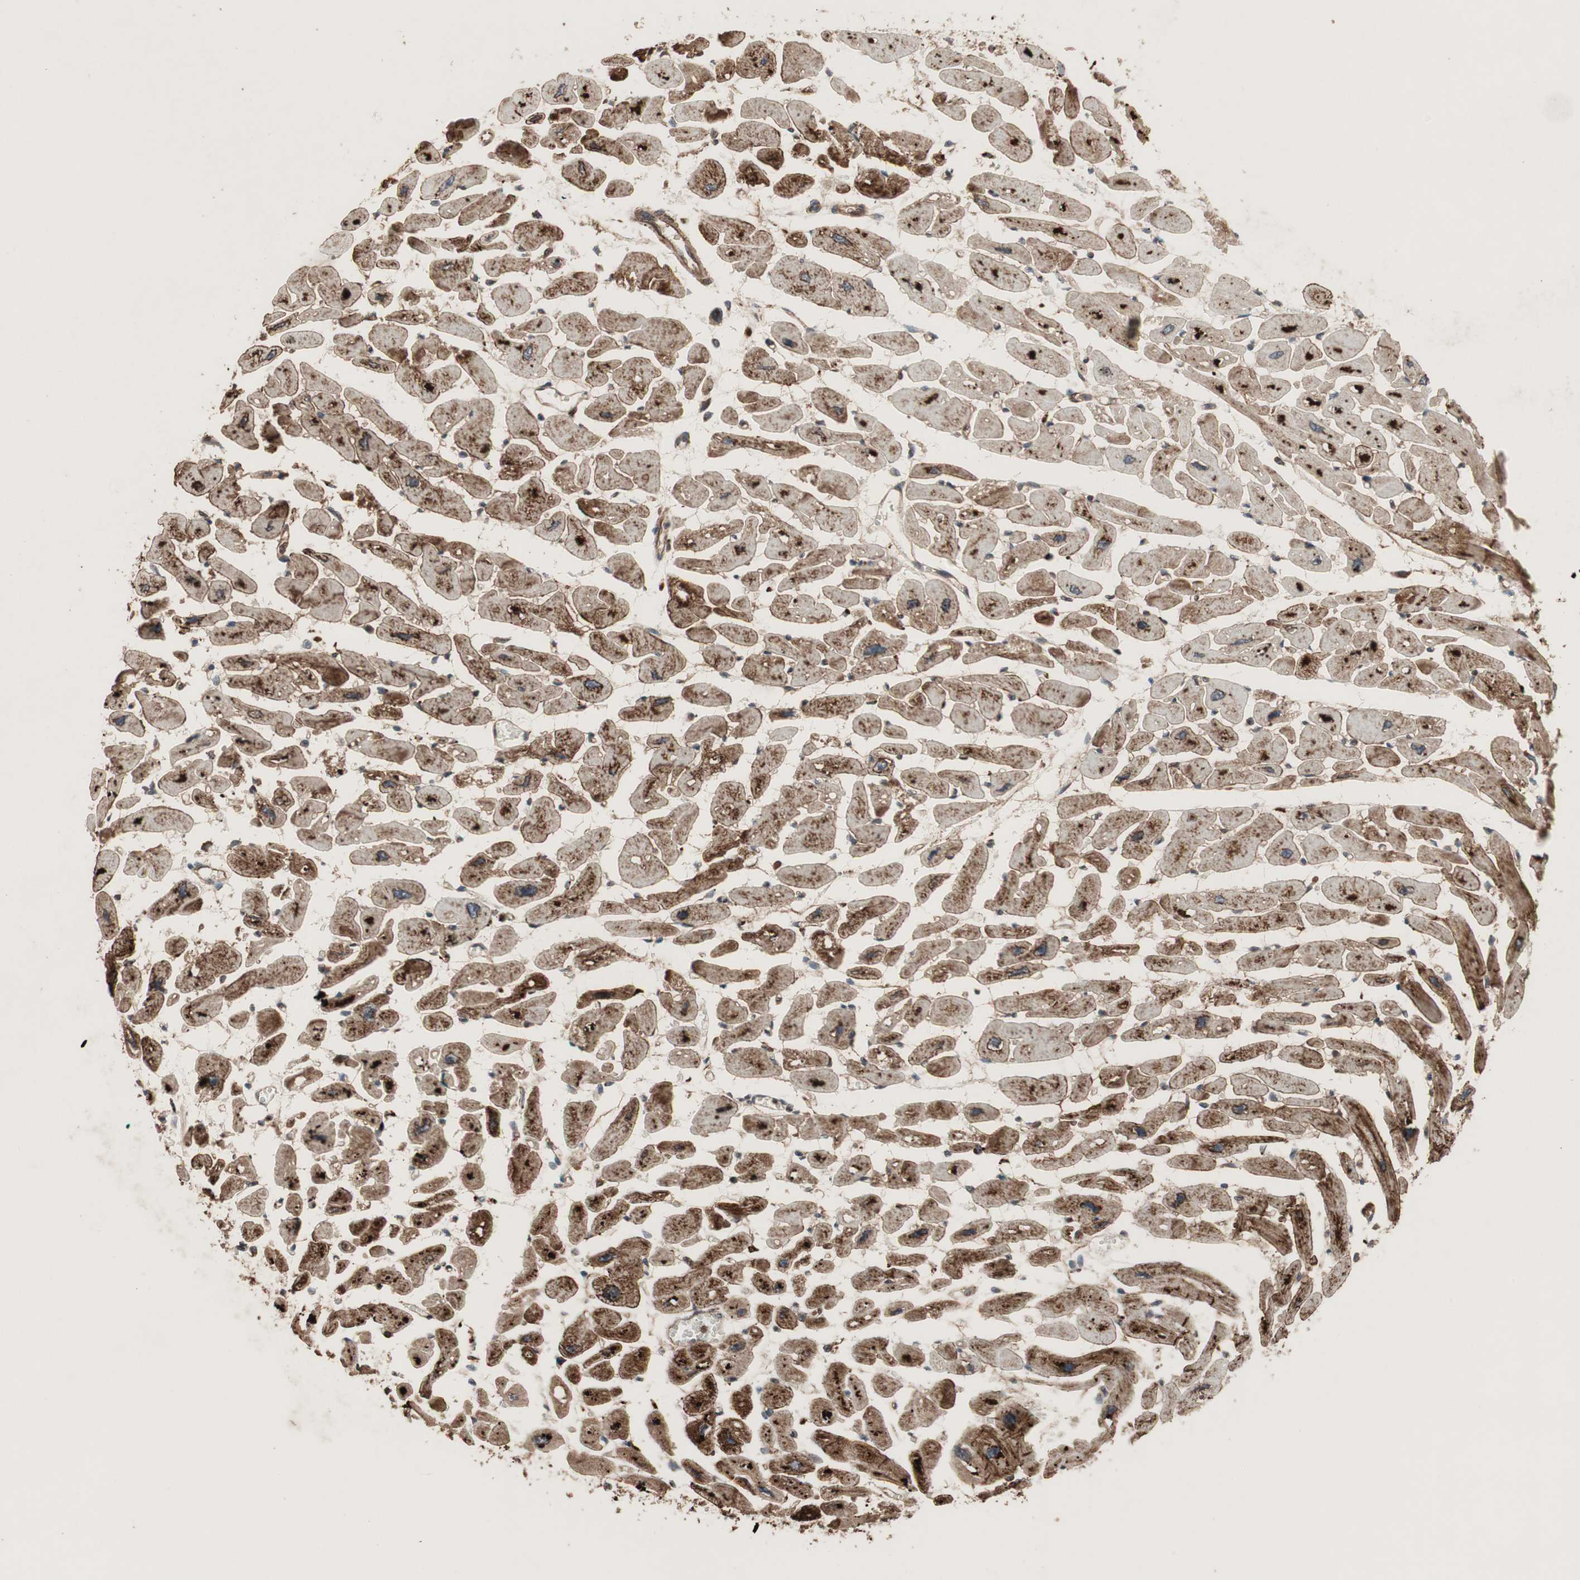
{"staining": {"intensity": "strong", "quantity": ">75%", "location": "cytoplasmic/membranous"}, "tissue": "heart muscle", "cell_type": "Cardiomyocytes", "image_type": "normal", "snomed": [{"axis": "morphology", "description": "Normal tissue, NOS"}, {"axis": "topography", "description": "Heart"}], "caption": "A high-resolution histopathology image shows immunohistochemistry (IHC) staining of benign heart muscle, which displays strong cytoplasmic/membranous positivity in about >75% of cardiomyocytes.", "gene": "RAB1A", "patient": {"sex": "female", "age": 54}}